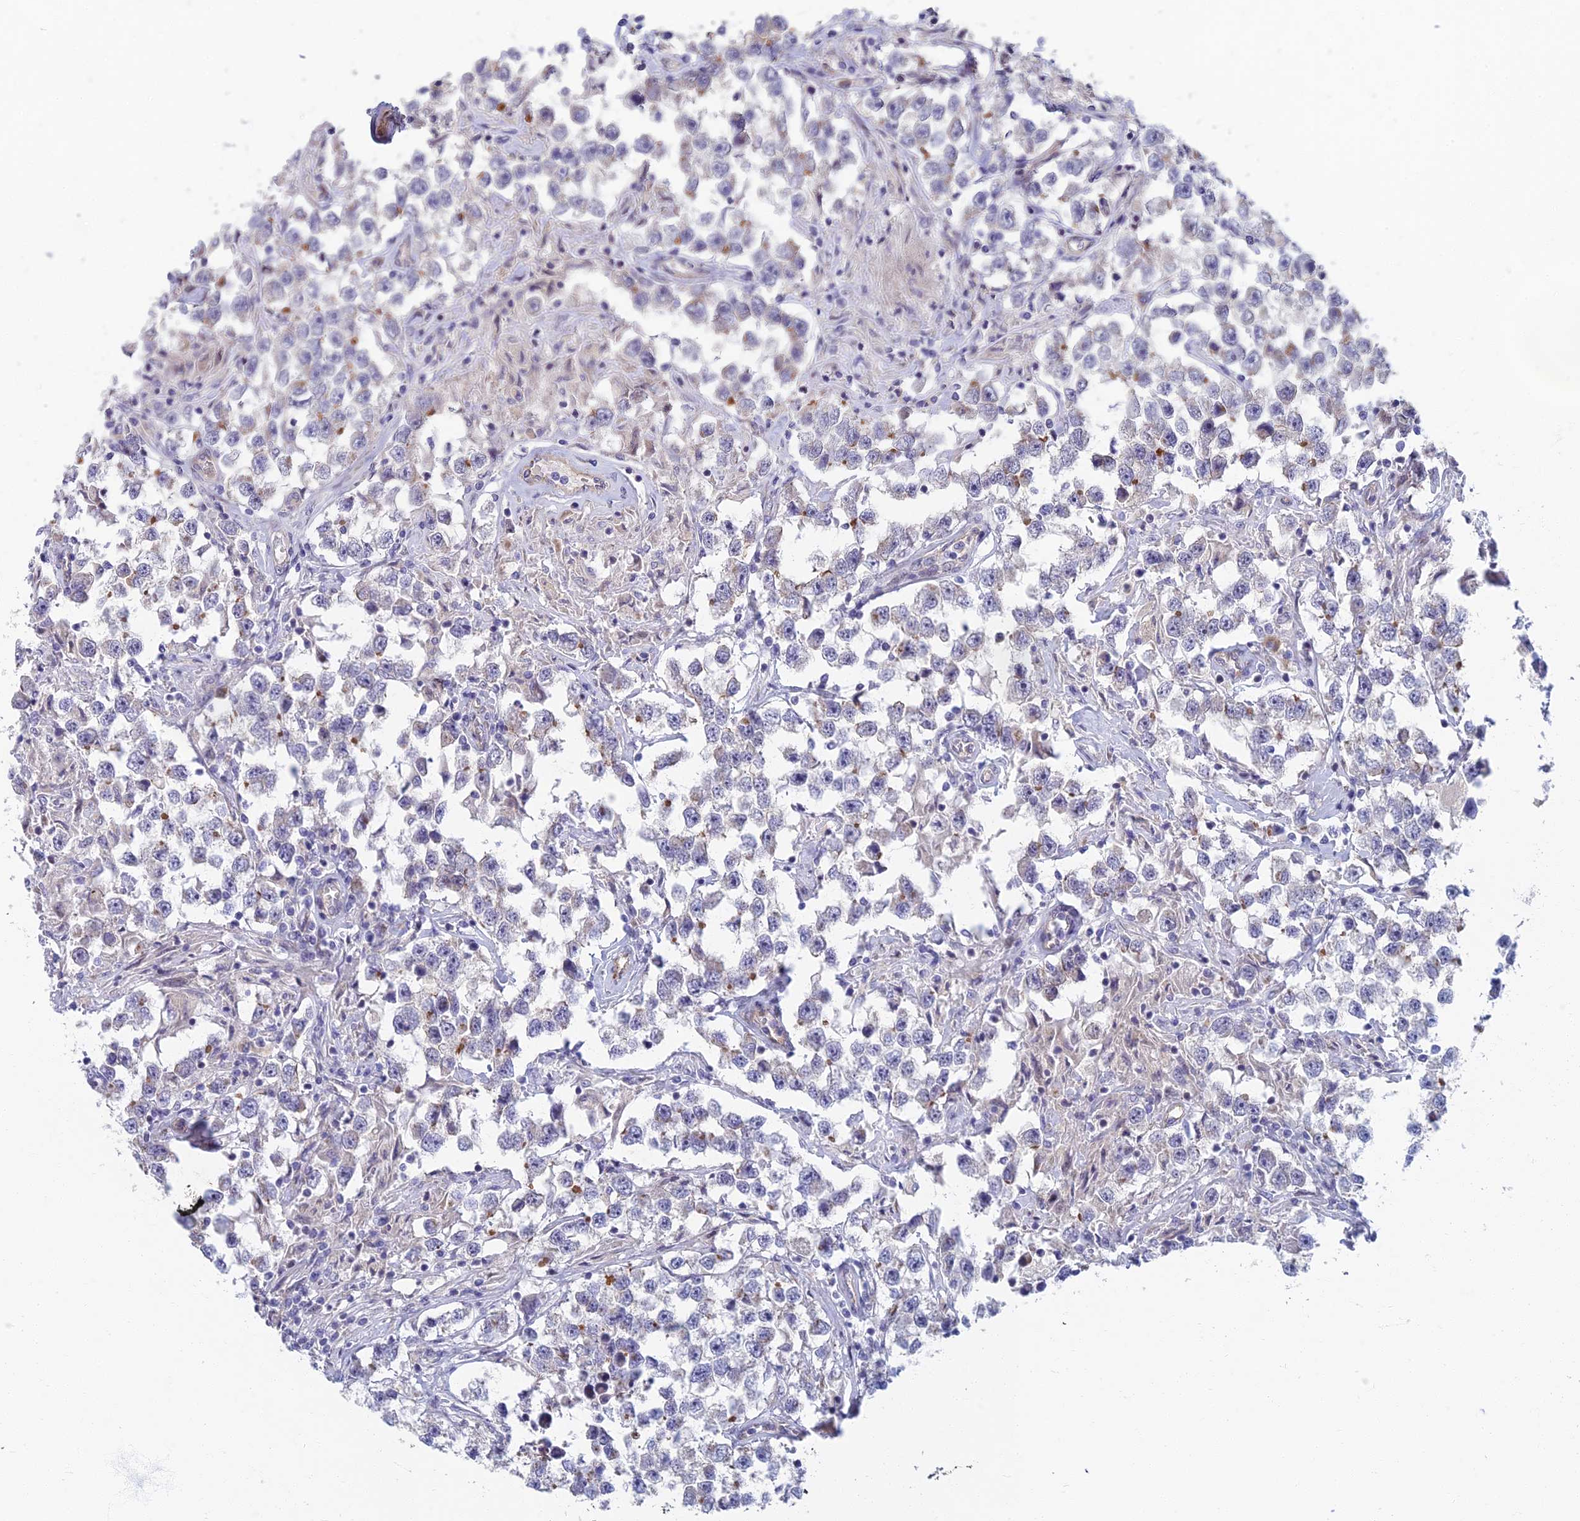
{"staining": {"intensity": "negative", "quantity": "none", "location": "none"}, "tissue": "testis cancer", "cell_type": "Tumor cells", "image_type": "cancer", "snomed": [{"axis": "morphology", "description": "Seminoma, NOS"}, {"axis": "topography", "description": "Testis"}], "caption": "A photomicrograph of human testis cancer (seminoma) is negative for staining in tumor cells. (DAB (3,3'-diaminobenzidine) IHC, high magnification).", "gene": "RHBDL2", "patient": {"sex": "male", "age": 46}}